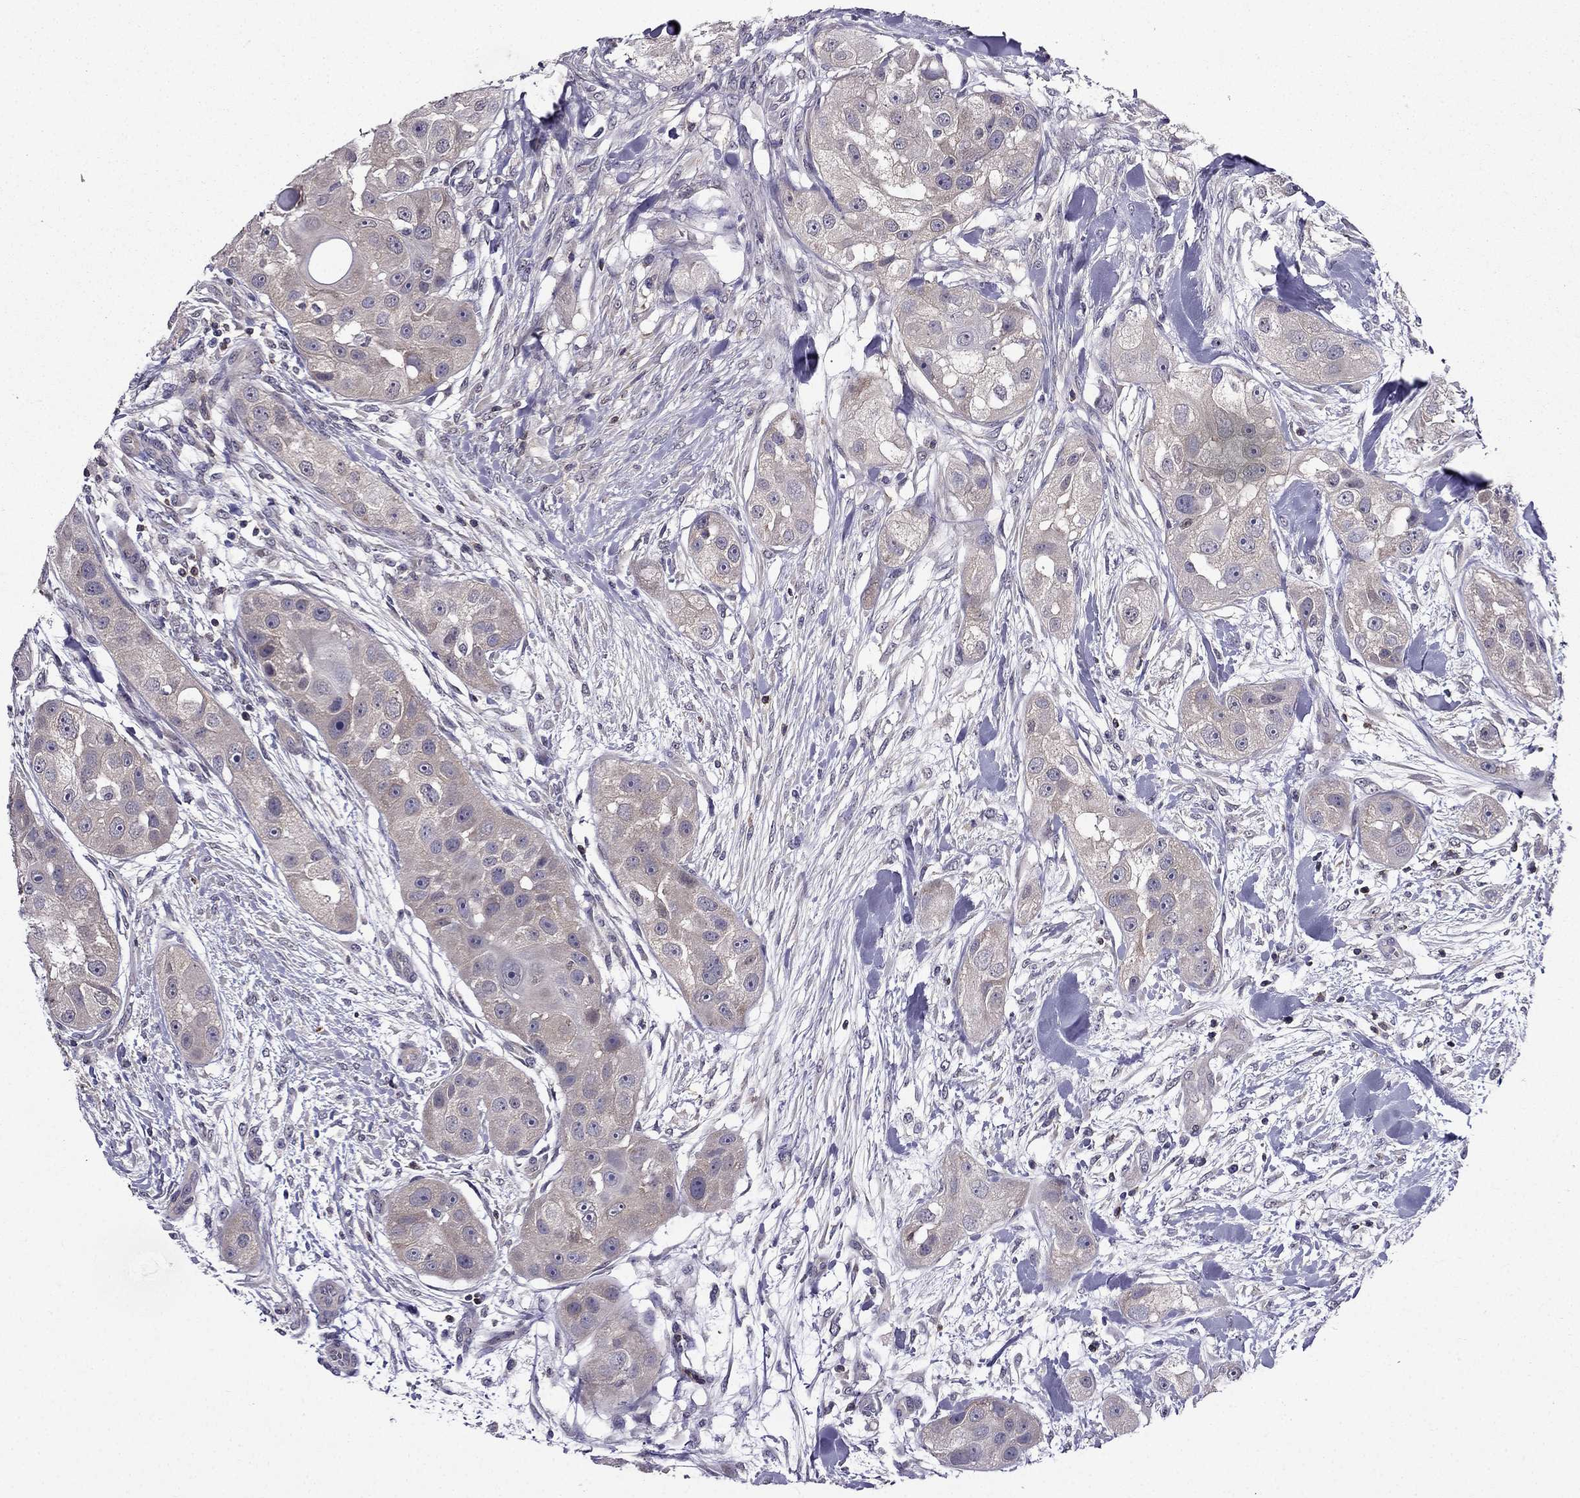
{"staining": {"intensity": "negative", "quantity": "none", "location": "none"}, "tissue": "head and neck cancer", "cell_type": "Tumor cells", "image_type": "cancer", "snomed": [{"axis": "morphology", "description": "Squamous cell carcinoma, NOS"}, {"axis": "topography", "description": "Head-Neck"}], "caption": "Tumor cells are negative for brown protein staining in head and neck cancer (squamous cell carcinoma).", "gene": "AAK1", "patient": {"sex": "male", "age": 51}}